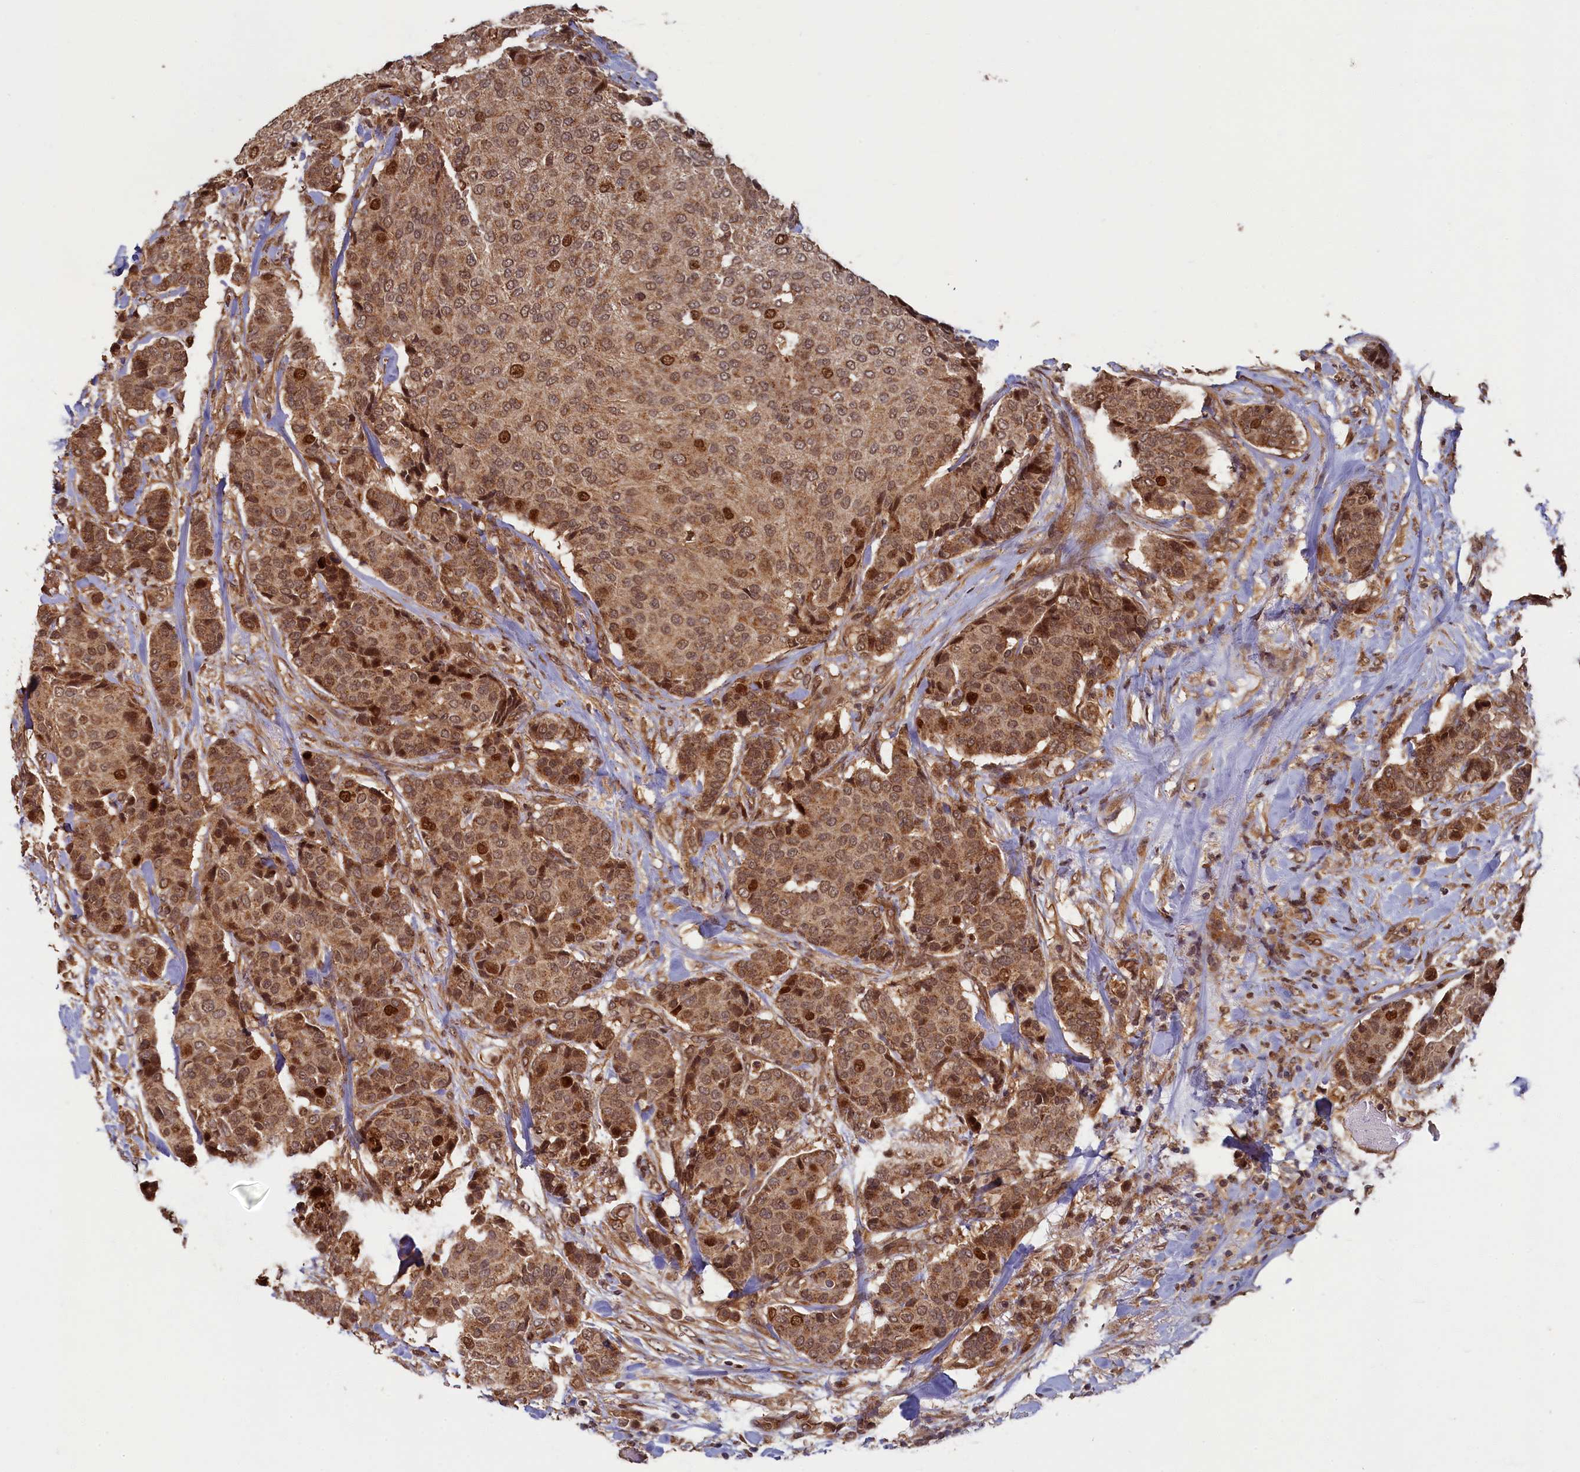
{"staining": {"intensity": "moderate", "quantity": ">75%", "location": "cytoplasmic/membranous,nuclear"}, "tissue": "breast cancer", "cell_type": "Tumor cells", "image_type": "cancer", "snomed": [{"axis": "morphology", "description": "Duct carcinoma"}, {"axis": "topography", "description": "Breast"}], "caption": "A micrograph of human breast cancer (infiltrating ductal carcinoma) stained for a protein exhibits moderate cytoplasmic/membranous and nuclear brown staining in tumor cells.", "gene": "BRCA1", "patient": {"sex": "female", "age": 75}}